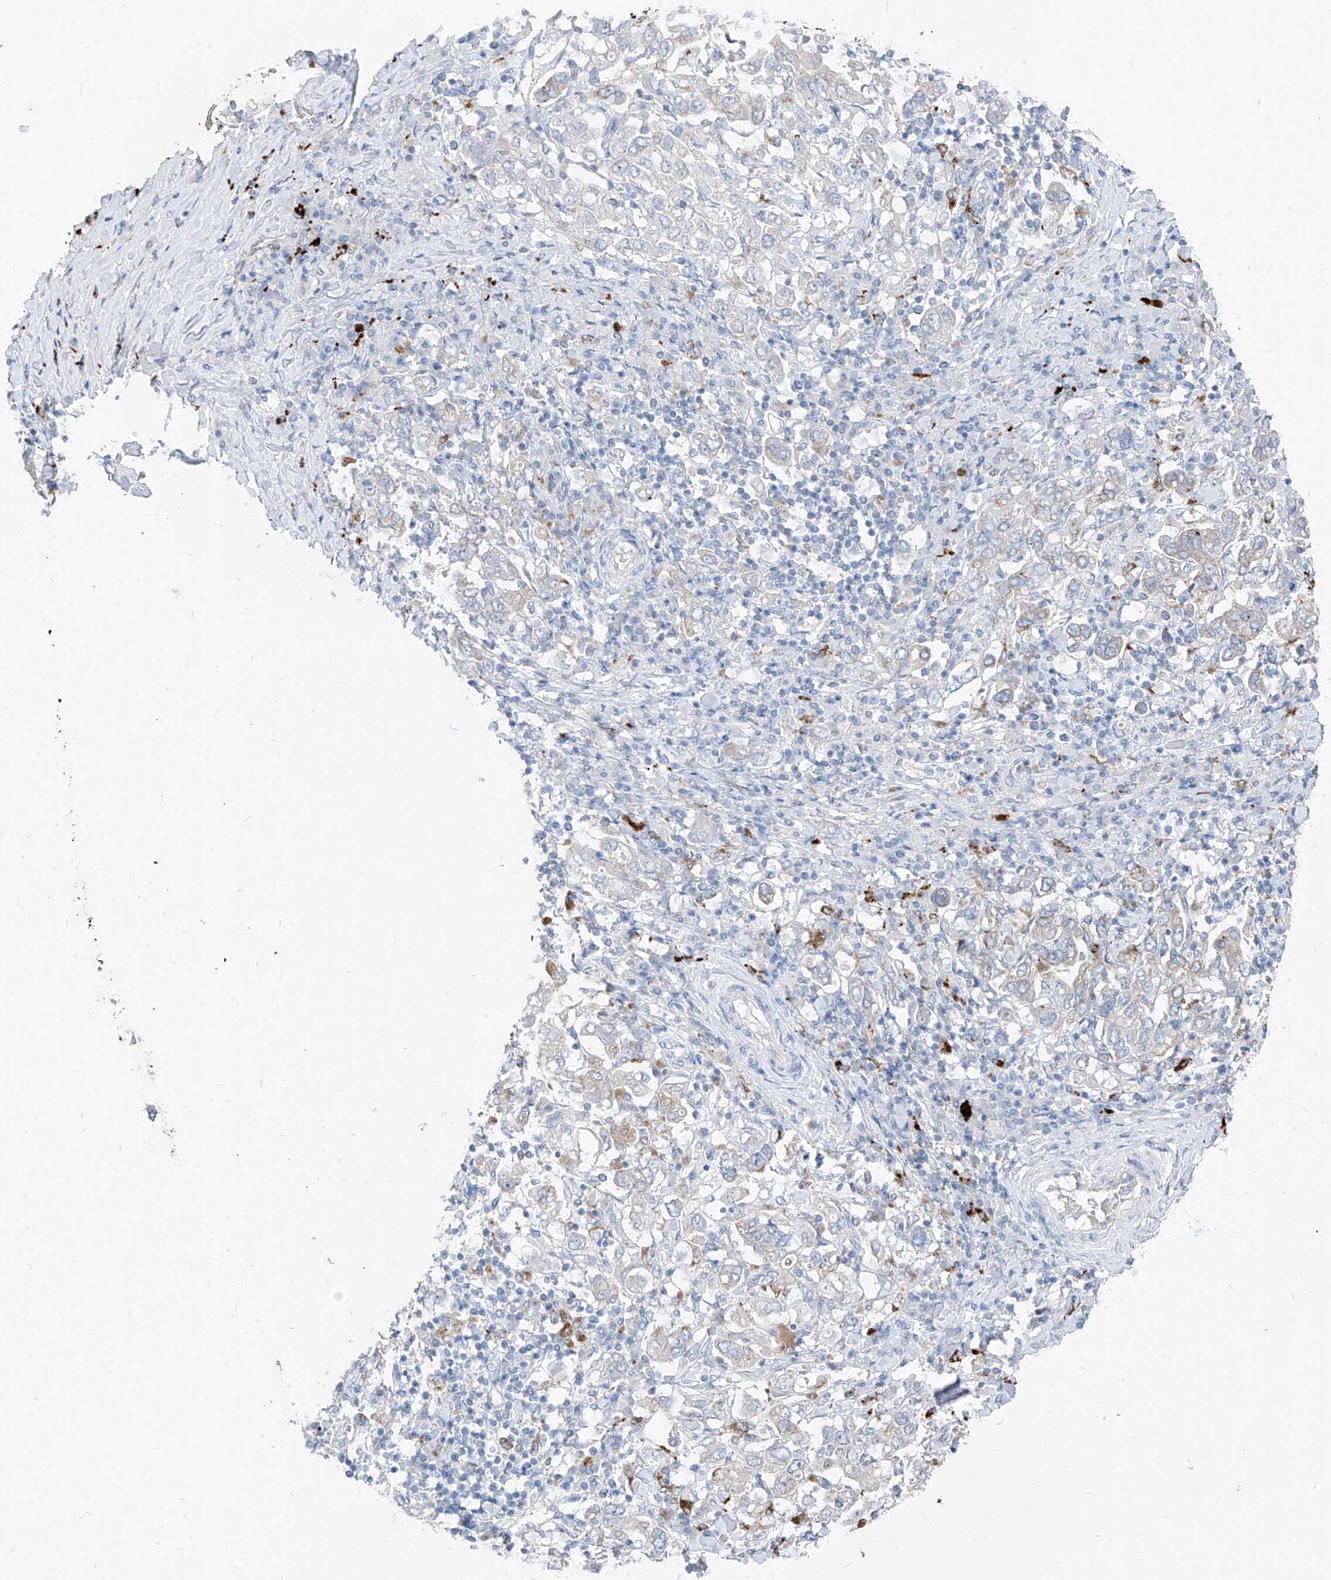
{"staining": {"intensity": "weak", "quantity": "25%-75%", "location": "cytoplasmic/membranous"}, "tissue": "stomach cancer", "cell_type": "Tumor cells", "image_type": "cancer", "snomed": [{"axis": "morphology", "description": "Adenocarcinoma, NOS"}, {"axis": "topography", "description": "Stomach, upper"}], "caption": "There is low levels of weak cytoplasmic/membranous expression in tumor cells of stomach adenocarcinoma, as demonstrated by immunohistochemical staining (brown color).", "gene": "GPR137C", "patient": {"sex": "male", "age": 62}}